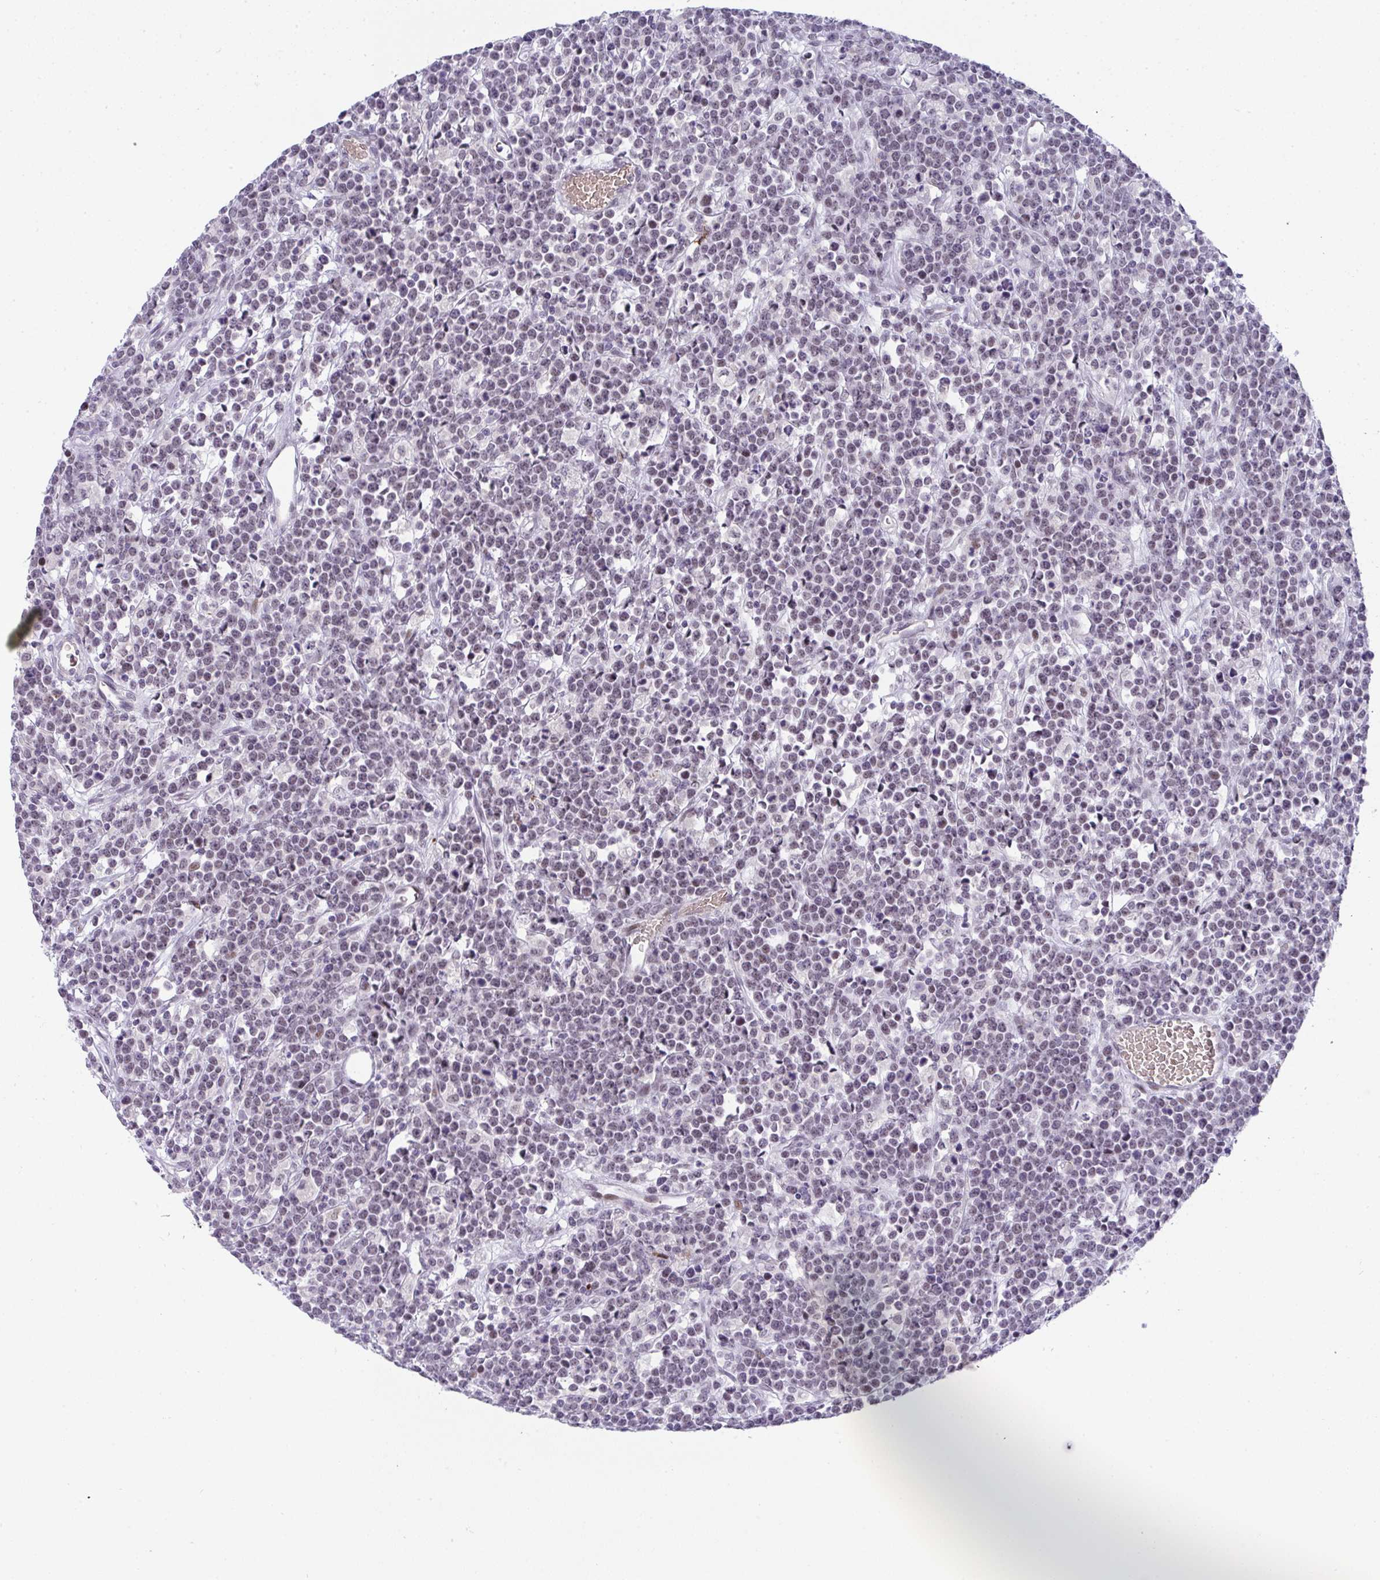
{"staining": {"intensity": "negative", "quantity": "none", "location": "none"}, "tissue": "lymphoma", "cell_type": "Tumor cells", "image_type": "cancer", "snomed": [{"axis": "morphology", "description": "Malignant lymphoma, non-Hodgkin's type, High grade"}, {"axis": "topography", "description": "Ovary"}], "caption": "Tumor cells are negative for brown protein staining in lymphoma.", "gene": "TNMD", "patient": {"sex": "female", "age": 56}}